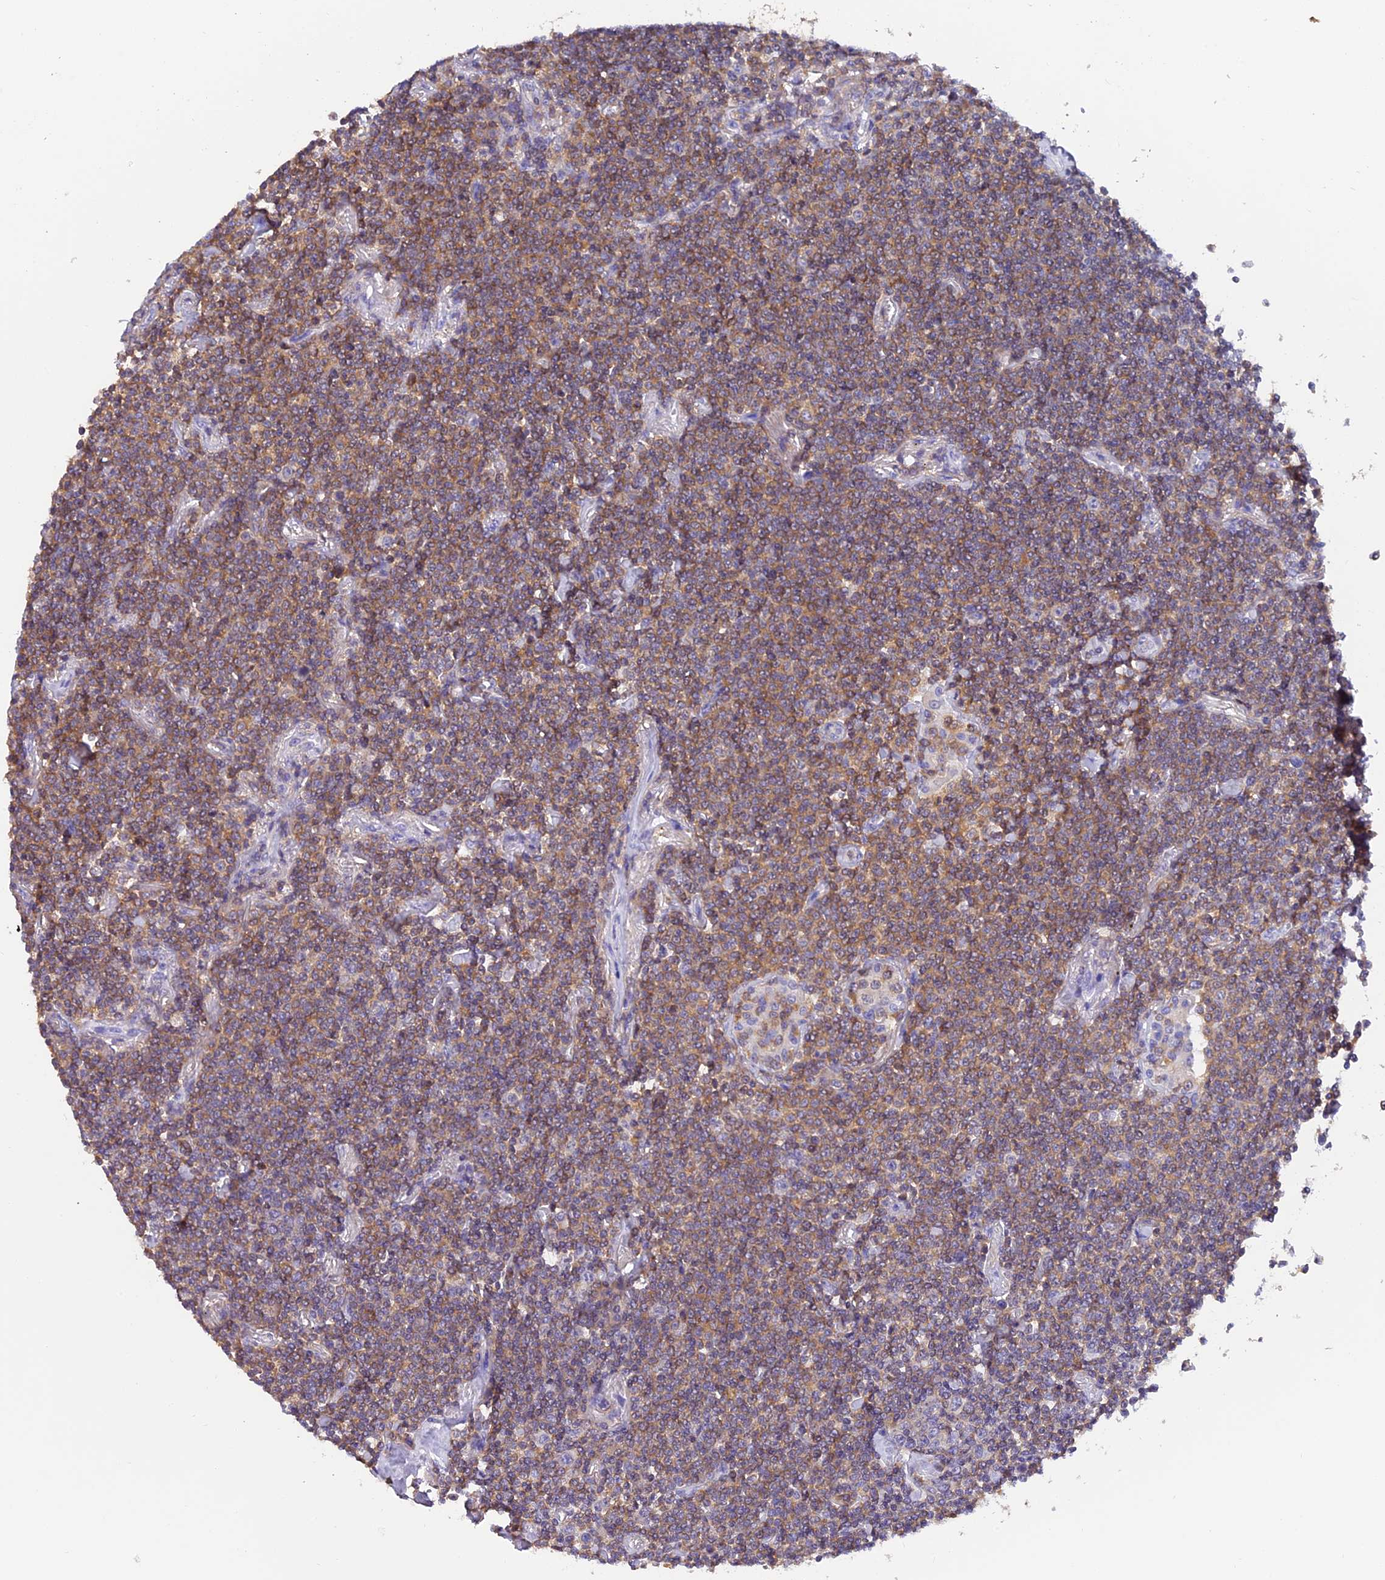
{"staining": {"intensity": "weak", "quantity": ">75%", "location": "cytoplasmic/membranous"}, "tissue": "lymphoma", "cell_type": "Tumor cells", "image_type": "cancer", "snomed": [{"axis": "morphology", "description": "Malignant lymphoma, non-Hodgkin's type, Low grade"}, {"axis": "topography", "description": "Lung"}], "caption": "Immunohistochemical staining of low-grade malignant lymphoma, non-Hodgkin's type shows low levels of weak cytoplasmic/membranous protein staining in approximately >75% of tumor cells.", "gene": "LPXN", "patient": {"sex": "female", "age": 71}}